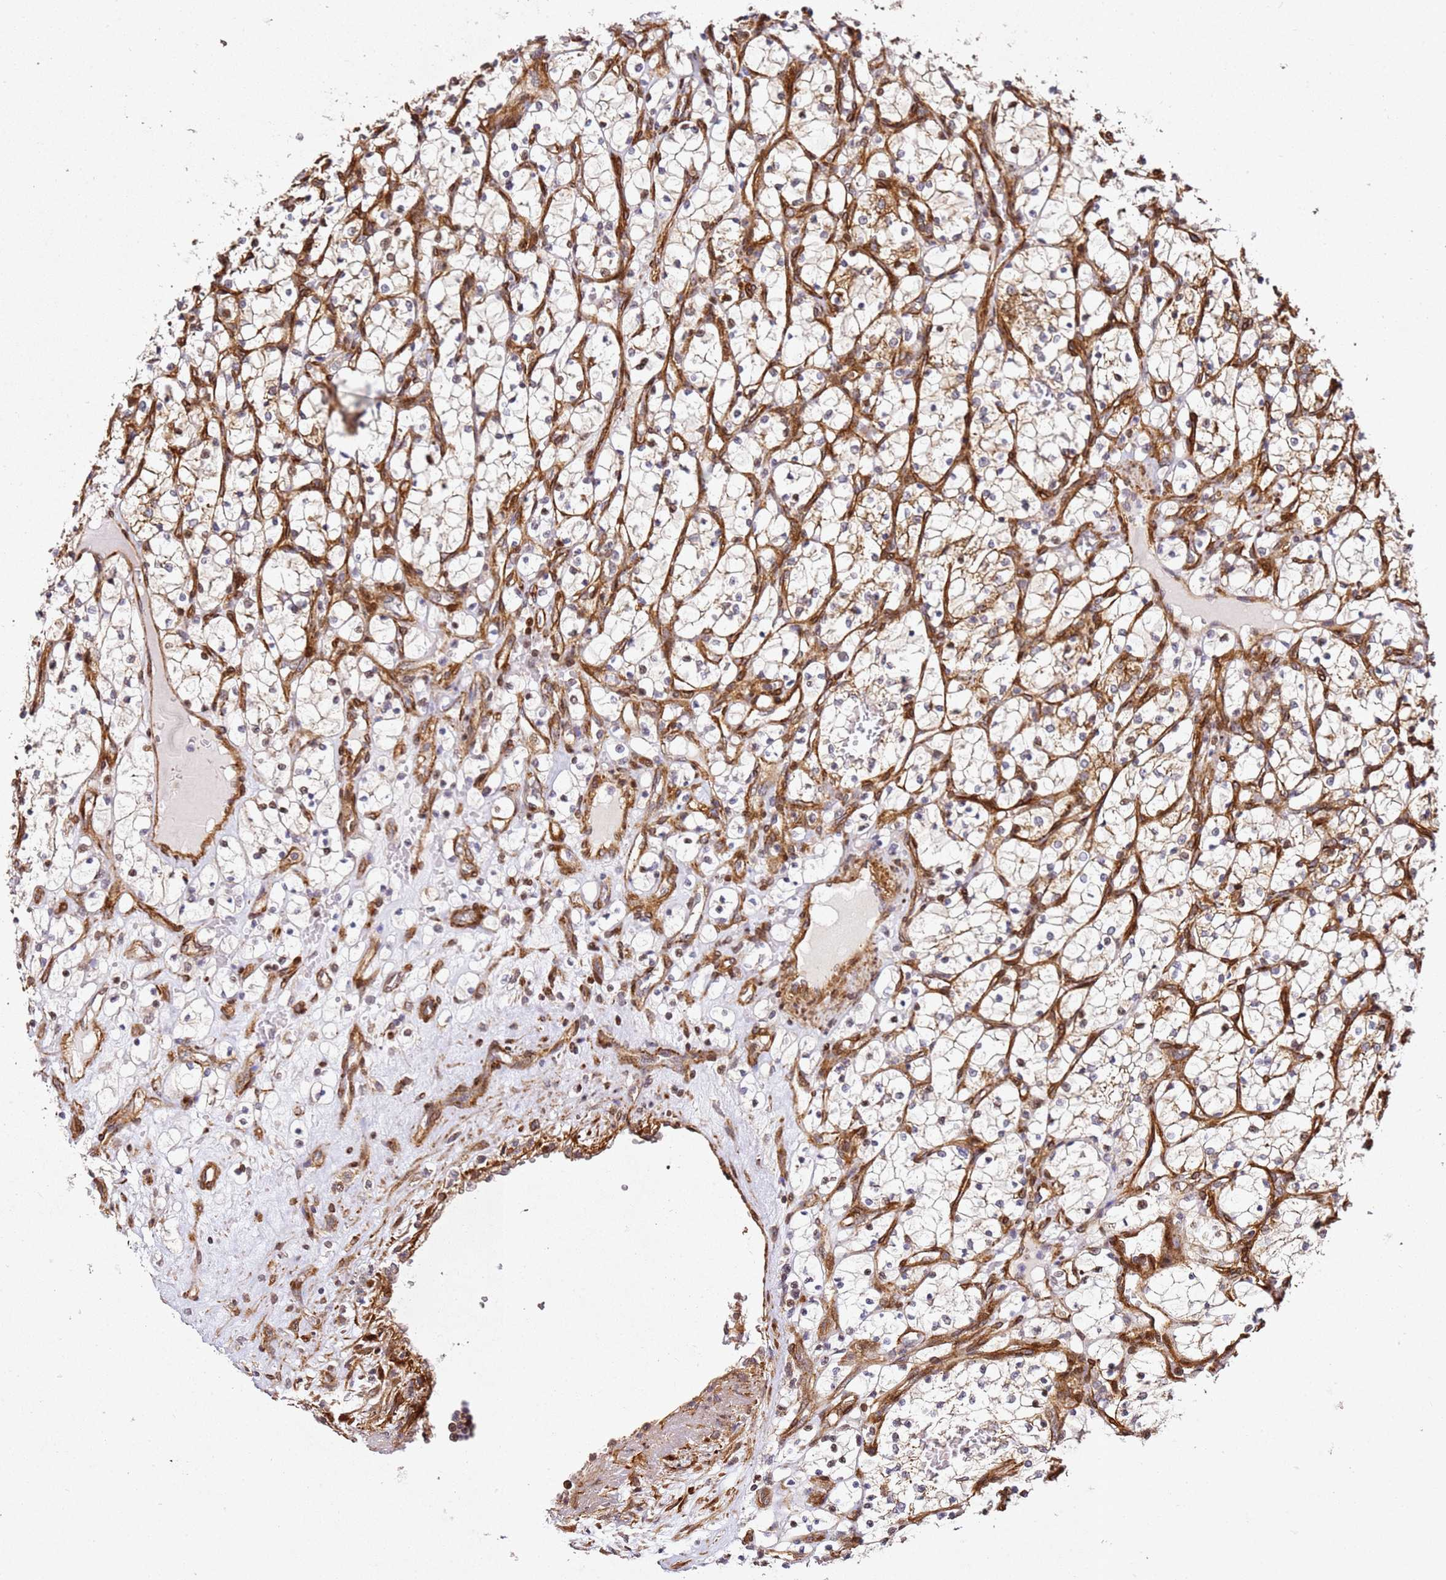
{"staining": {"intensity": "weak", "quantity": "<25%", "location": "cytoplasmic/membranous"}, "tissue": "renal cancer", "cell_type": "Tumor cells", "image_type": "cancer", "snomed": [{"axis": "morphology", "description": "Adenocarcinoma, NOS"}, {"axis": "topography", "description": "Kidney"}], "caption": "High magnification brightfield microscopy of adenocarcinoma (renal) stained with DAB (brown) and counterstained with hematoxylin (blue): tumor cells show no significant staining.", "gene": "ZNF296", "patient": {"sex": "female", "age": 69}}